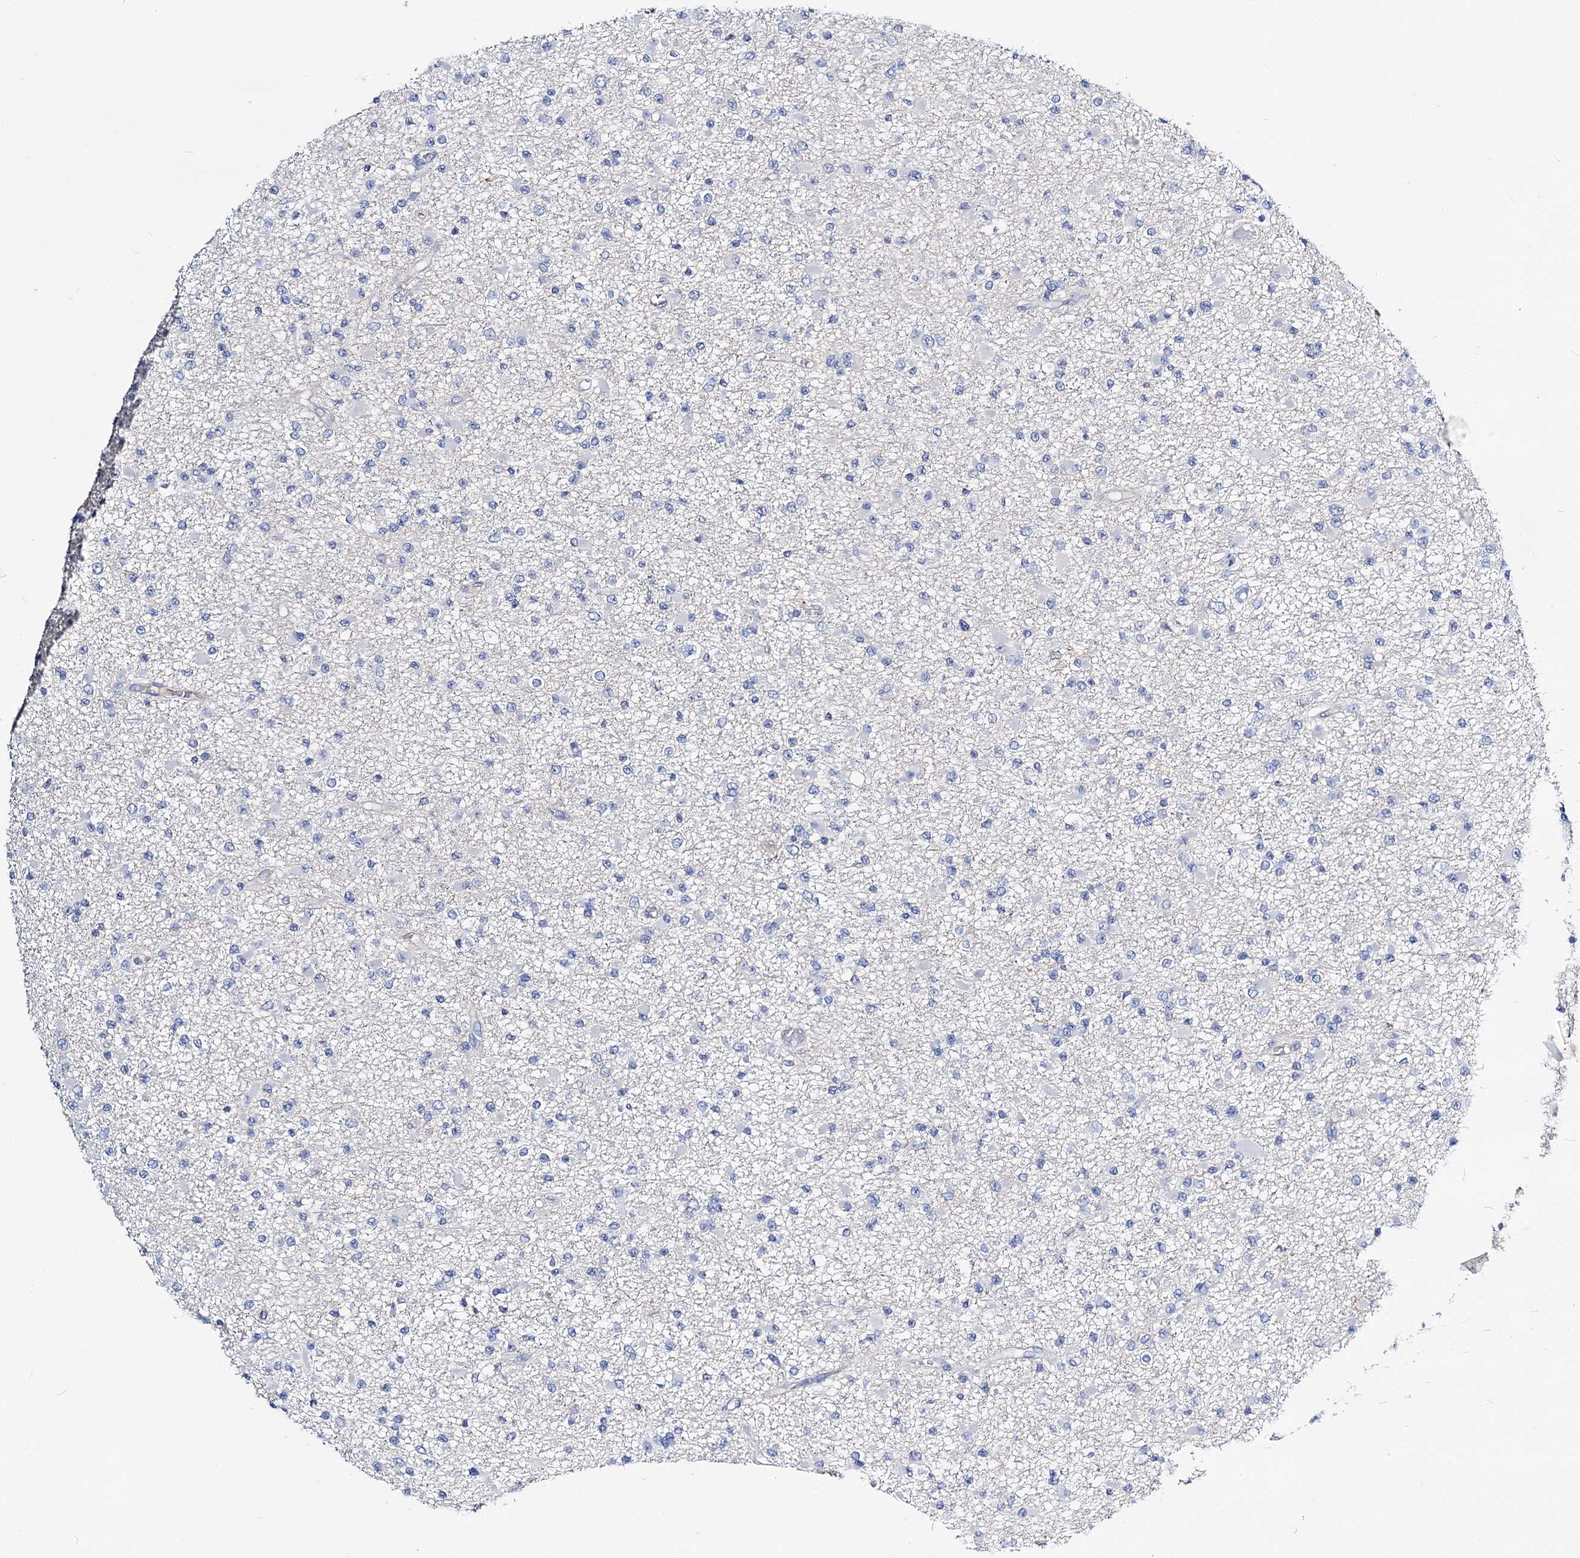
{"staining": {"intensity": "negative", "quantity": "none", "location": "none"}, "tissue": "glioma", "cell_type": "Tumor cells", "image_type": "cancer", "snomed": [{"axis": "morphology", "description": "Glioma, malignant, Low grade"}, {"axis": "topography", "description": "Brain"}], "caption": "DAB immunohistochemical staining of malignant glioma (low-grade) displays no significant positivity in tumor cells. (DAB (3,3'-diaminobenzidine) immunohistochemistry (IHC) visualized using brightfield microscopy, high magnification).", "gene": "DYDC2", "patient": {"sex": "female", "age": 22}}